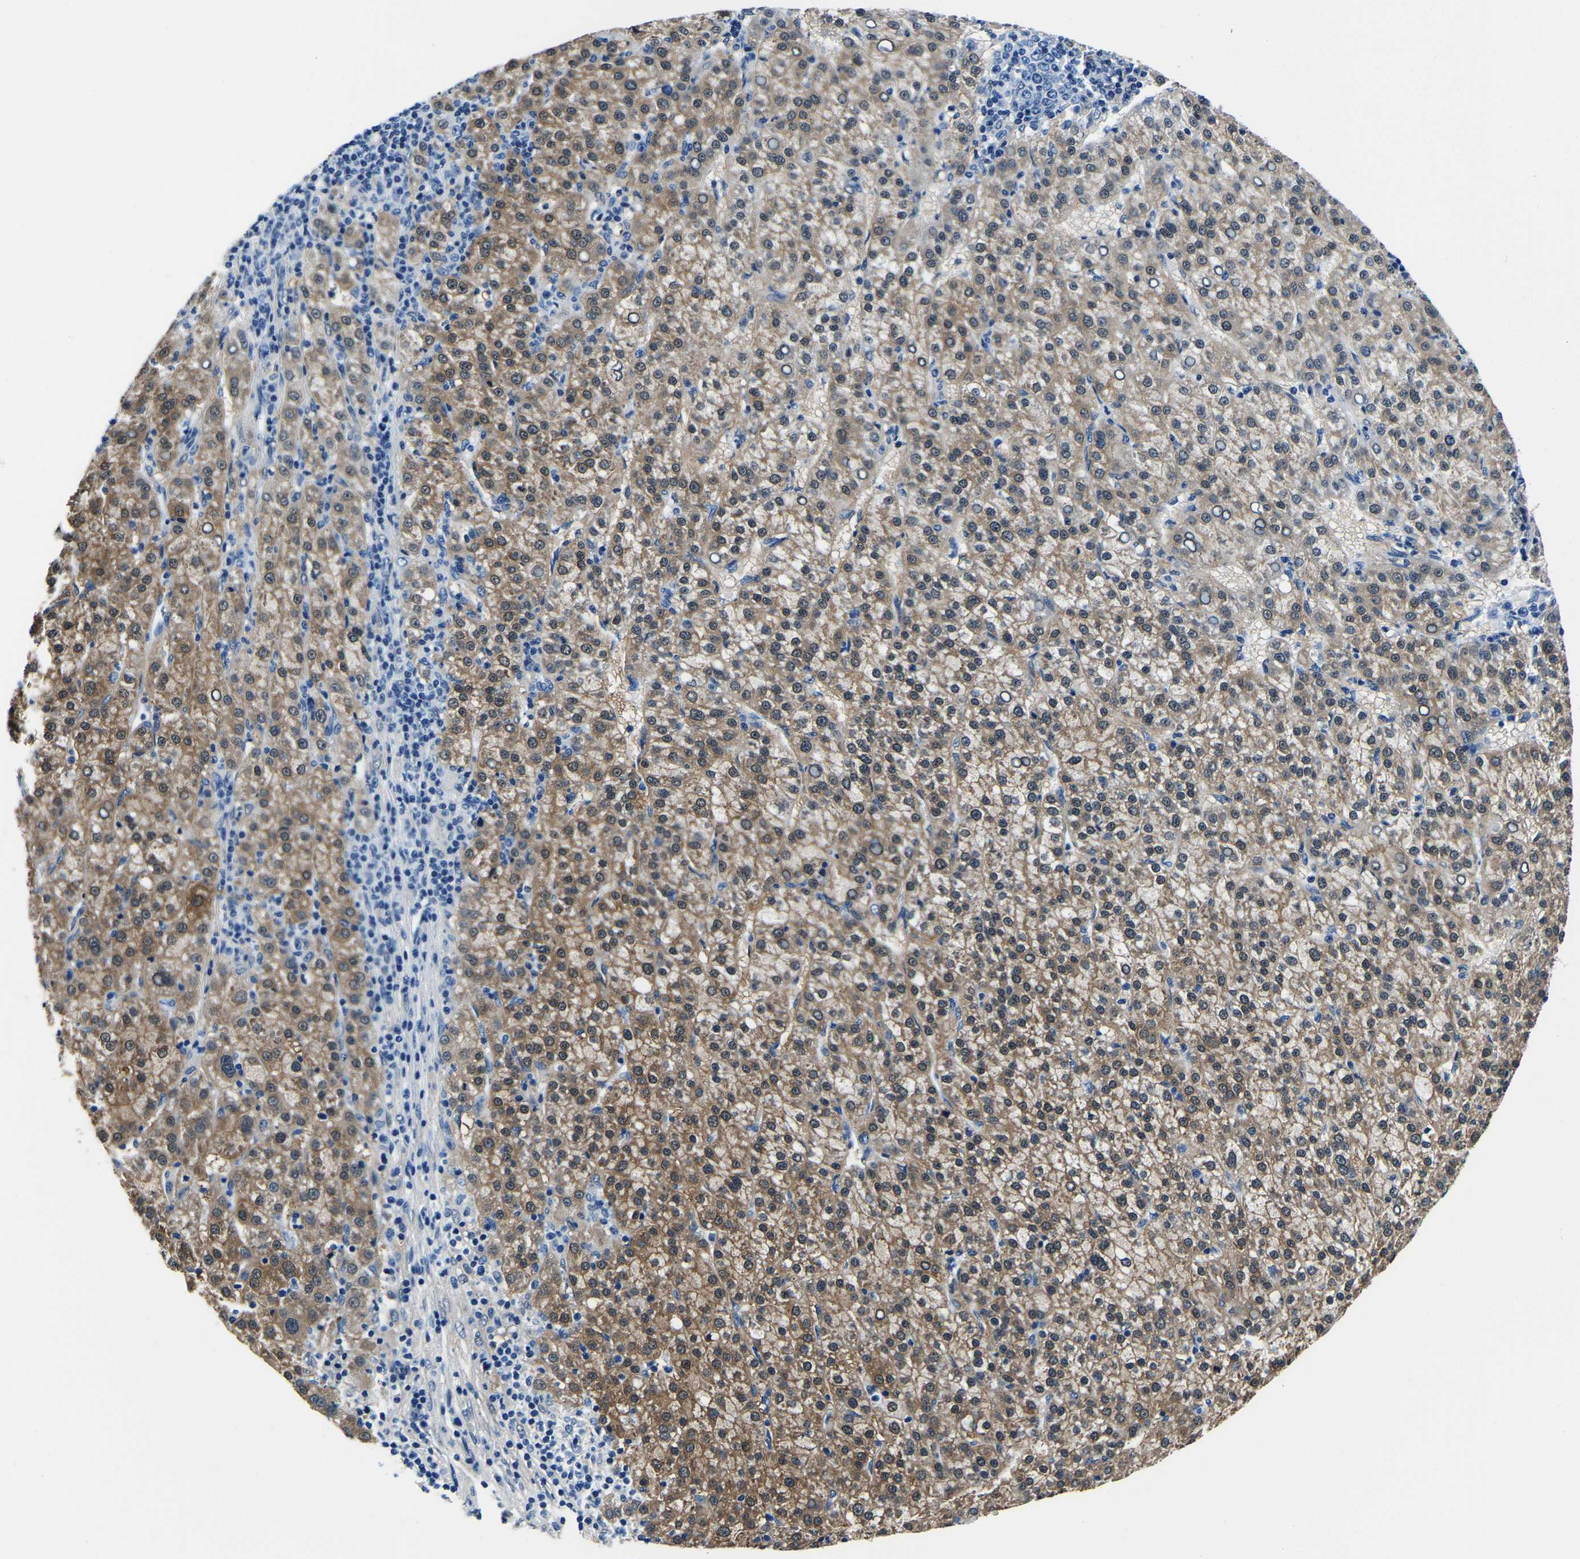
{"staining": {"intensity": "moderate", "quantity": ">75%", "location": "cytoplasmic/membranous"}, "tissue": "liver cancer", "cell_type": "Tumor cells", "image_type": "cancer", "snomed": [{"axis": "morphology", "description": "Carcinoma, Hepatocellular, NOS"}, {"axis": "topography", "description": "Liver"}], "caption": "Liver hepatocellular carcinoma stained for a protein (brown) displays moderate cytoplasmic/membranous positive expression in approximately >75% of tumor cells.", "gene": "ACO1", "patient": {"sex": "female", "age": 58}}